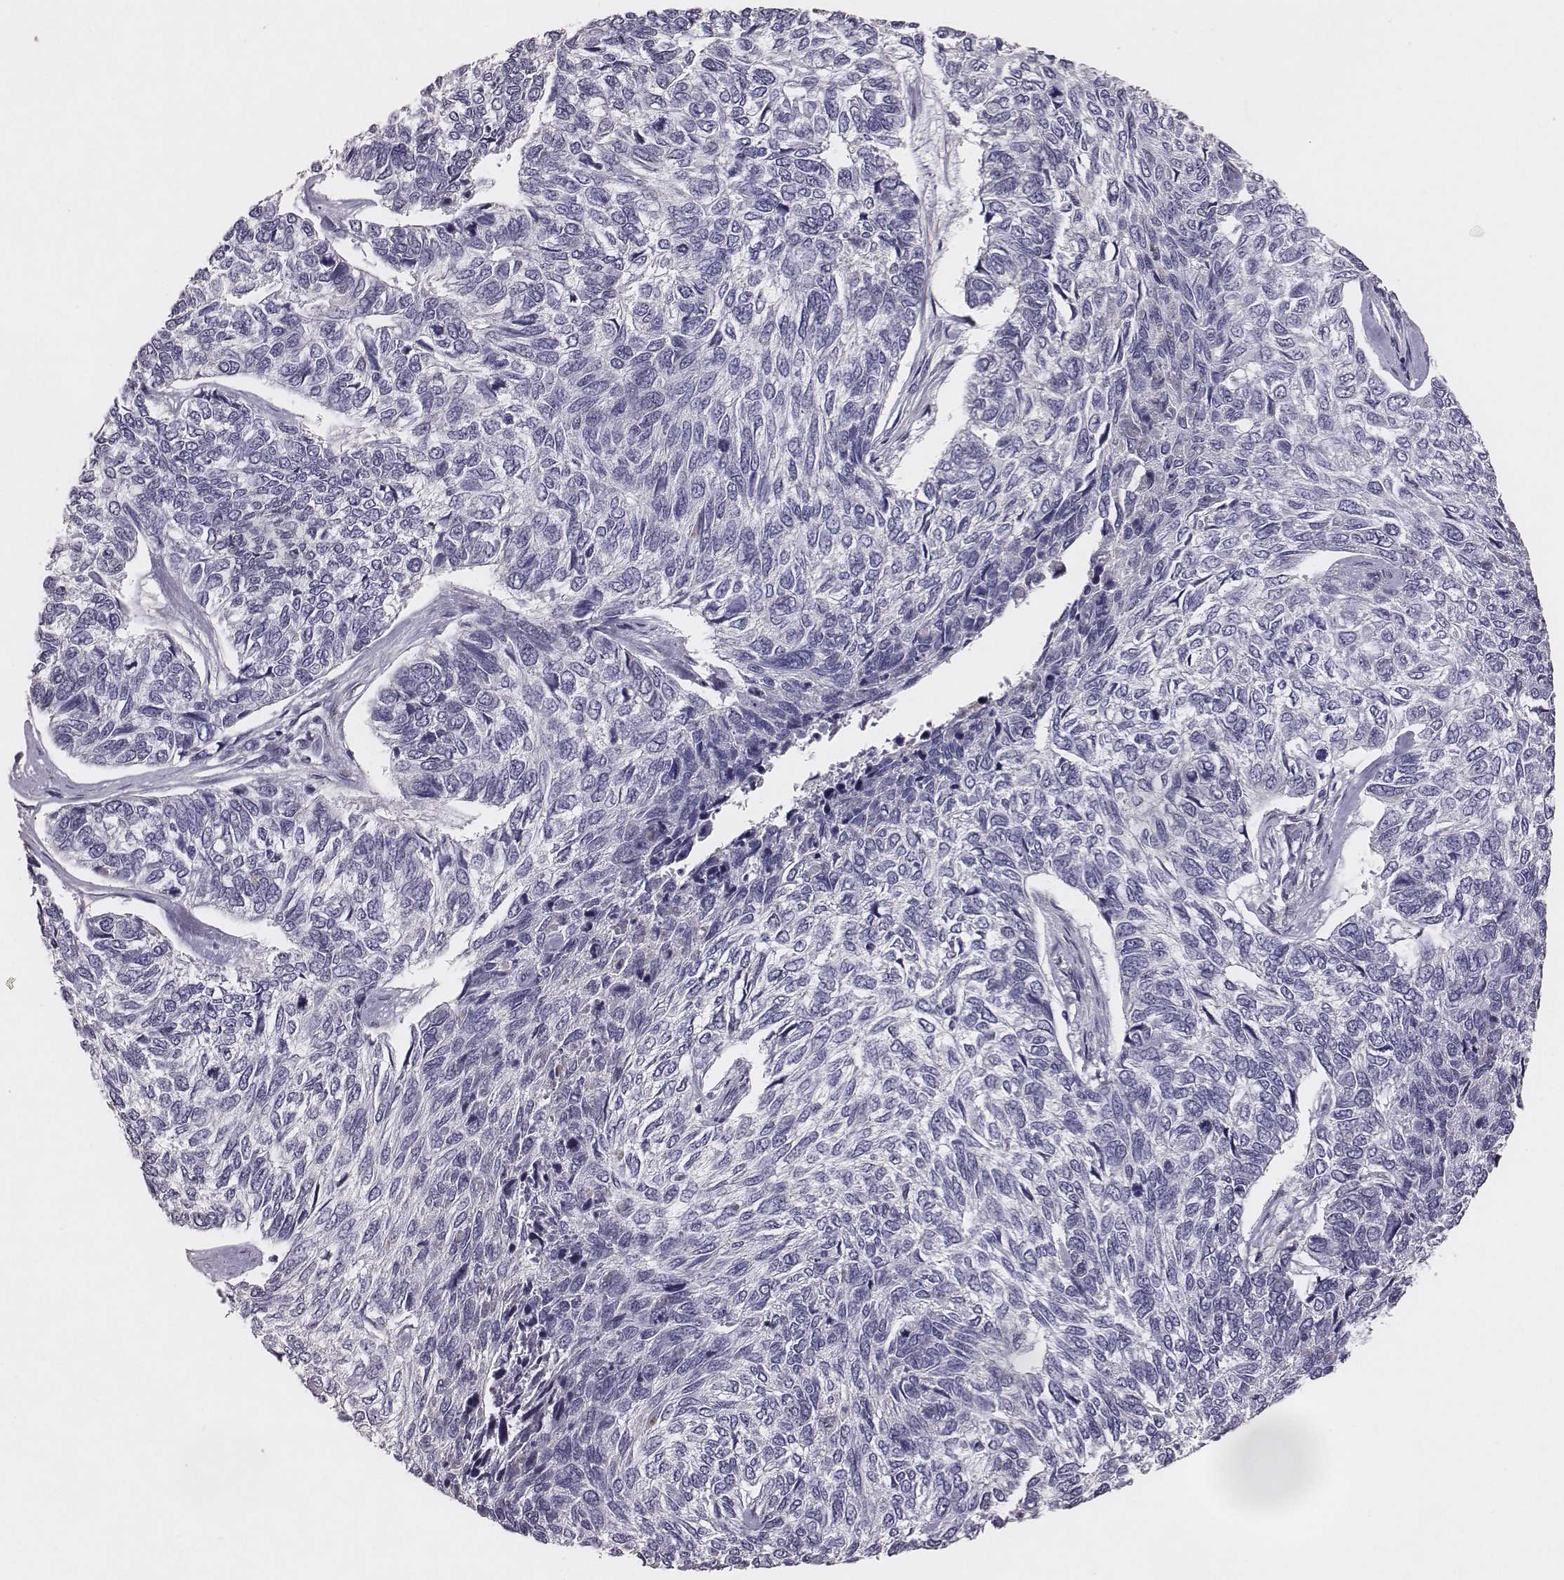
{"staining": {"intensity": "negative", "quantity": "none", "location": "none"}, "tissue": "skin cancer", "cell_type": "Tumor cells", "image_type": "cancer", "snomed": [{"axis": "morphology", "description": "Basal cell carcinoma"}, {"axis": "topography", "description": "Skin"}], "caption": "A high-resolution photomicrograph shows immunohistochemistry staining of skin cancer (basal cell carcinoma), which exhibits no significant expression in tumor cells.", "gene": "EN1", "patient": {"sex": "female", "age": 65}}